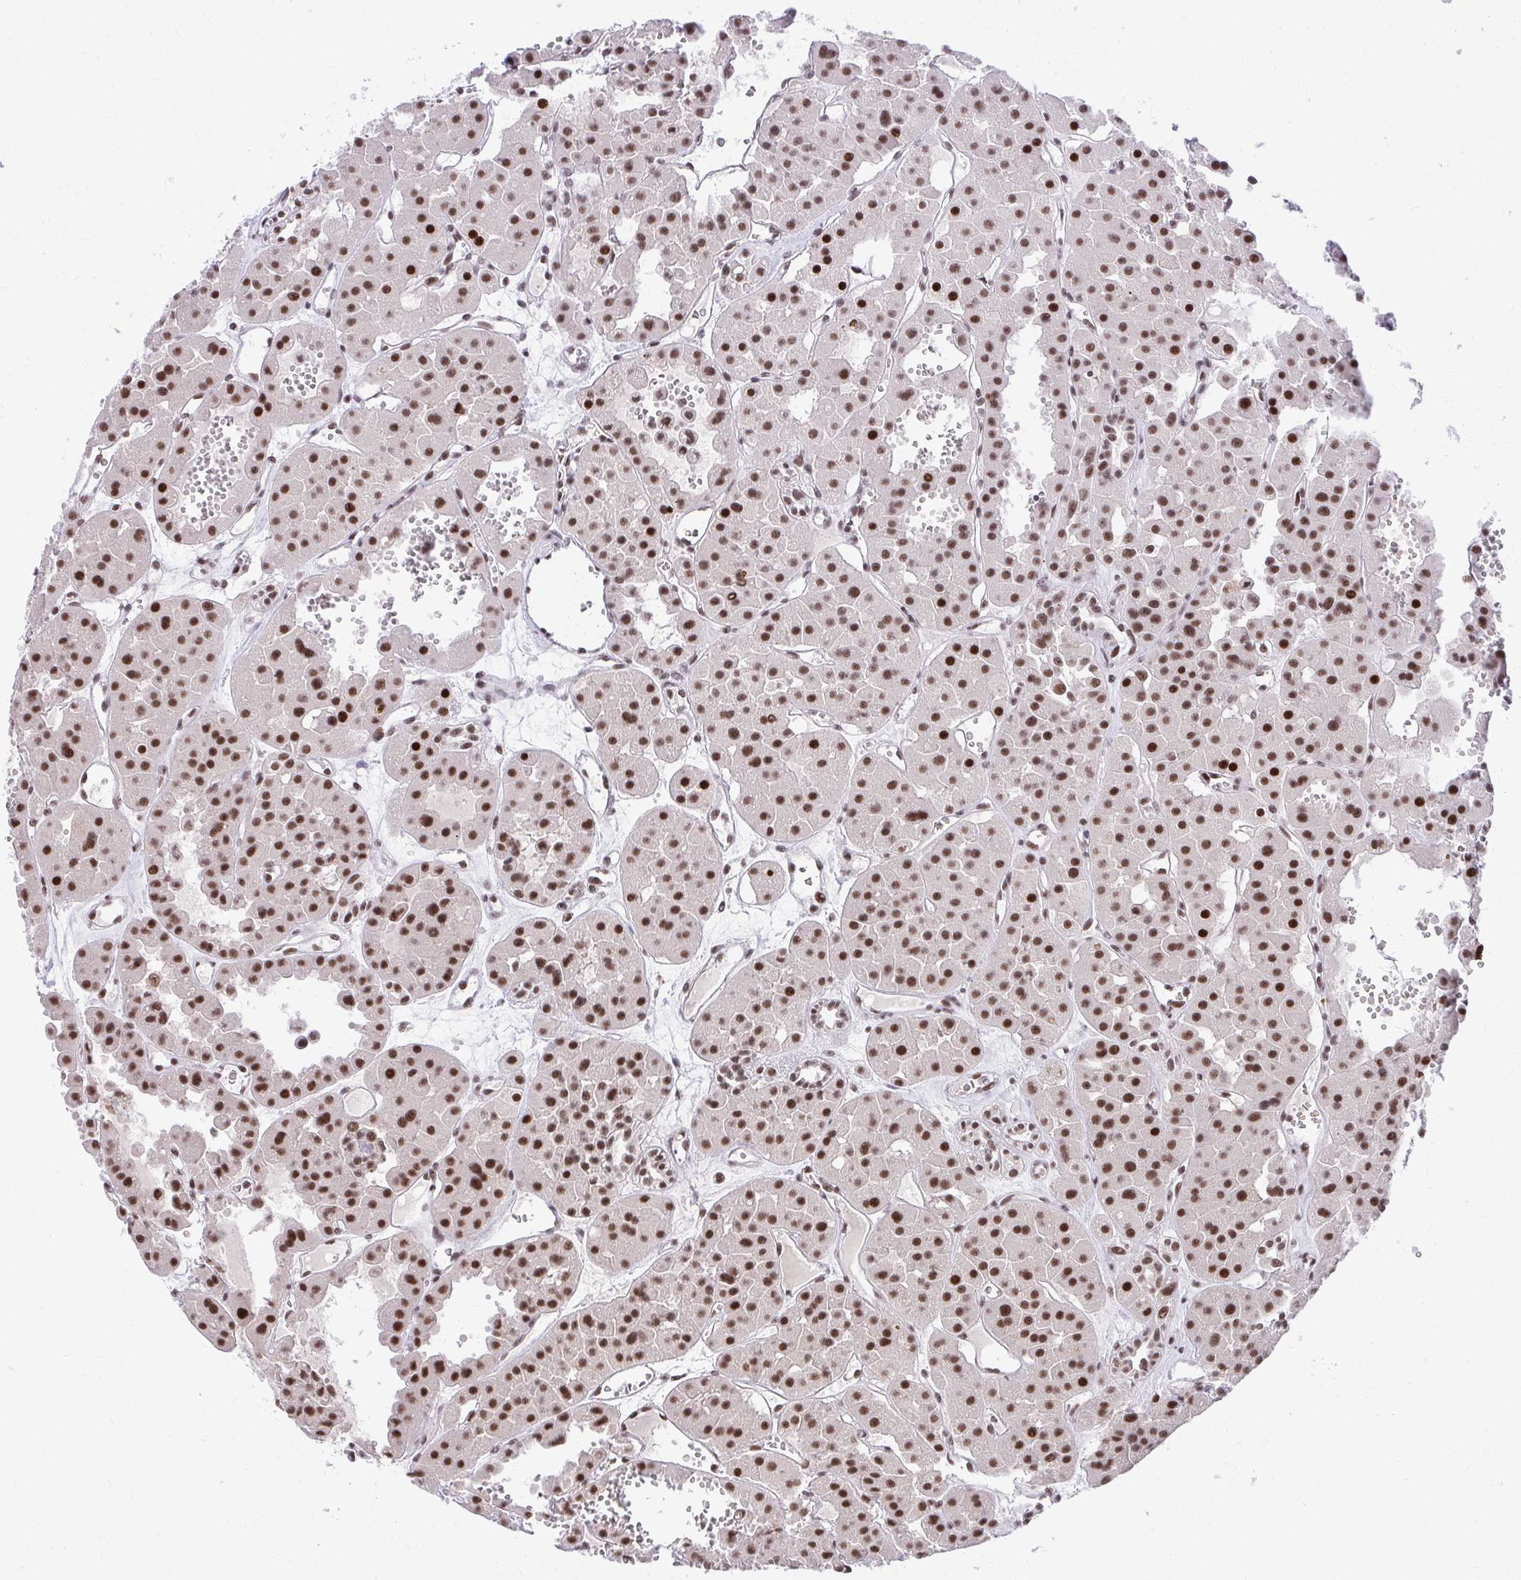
{"staining": {"intensity": "moderate", "quantity": ">75%", "location": "nuclear"}, "tissue": "renal cancer", "cell_type": "Tumor cells", "image_type": "cancer", "snomed": [{"axis": "morphology", "description": "Carcinoma, NOS"}, {"axis": "topography", "description": "Kidney"}], "caption": "There is medium levels of moderate nuclear staining in tumor cells of renal carcinoma, as demonstrated by immunohistochemical staining (brown color).", "gene": "SYNE4", "patient": {"sex": "female", "age": 75}}